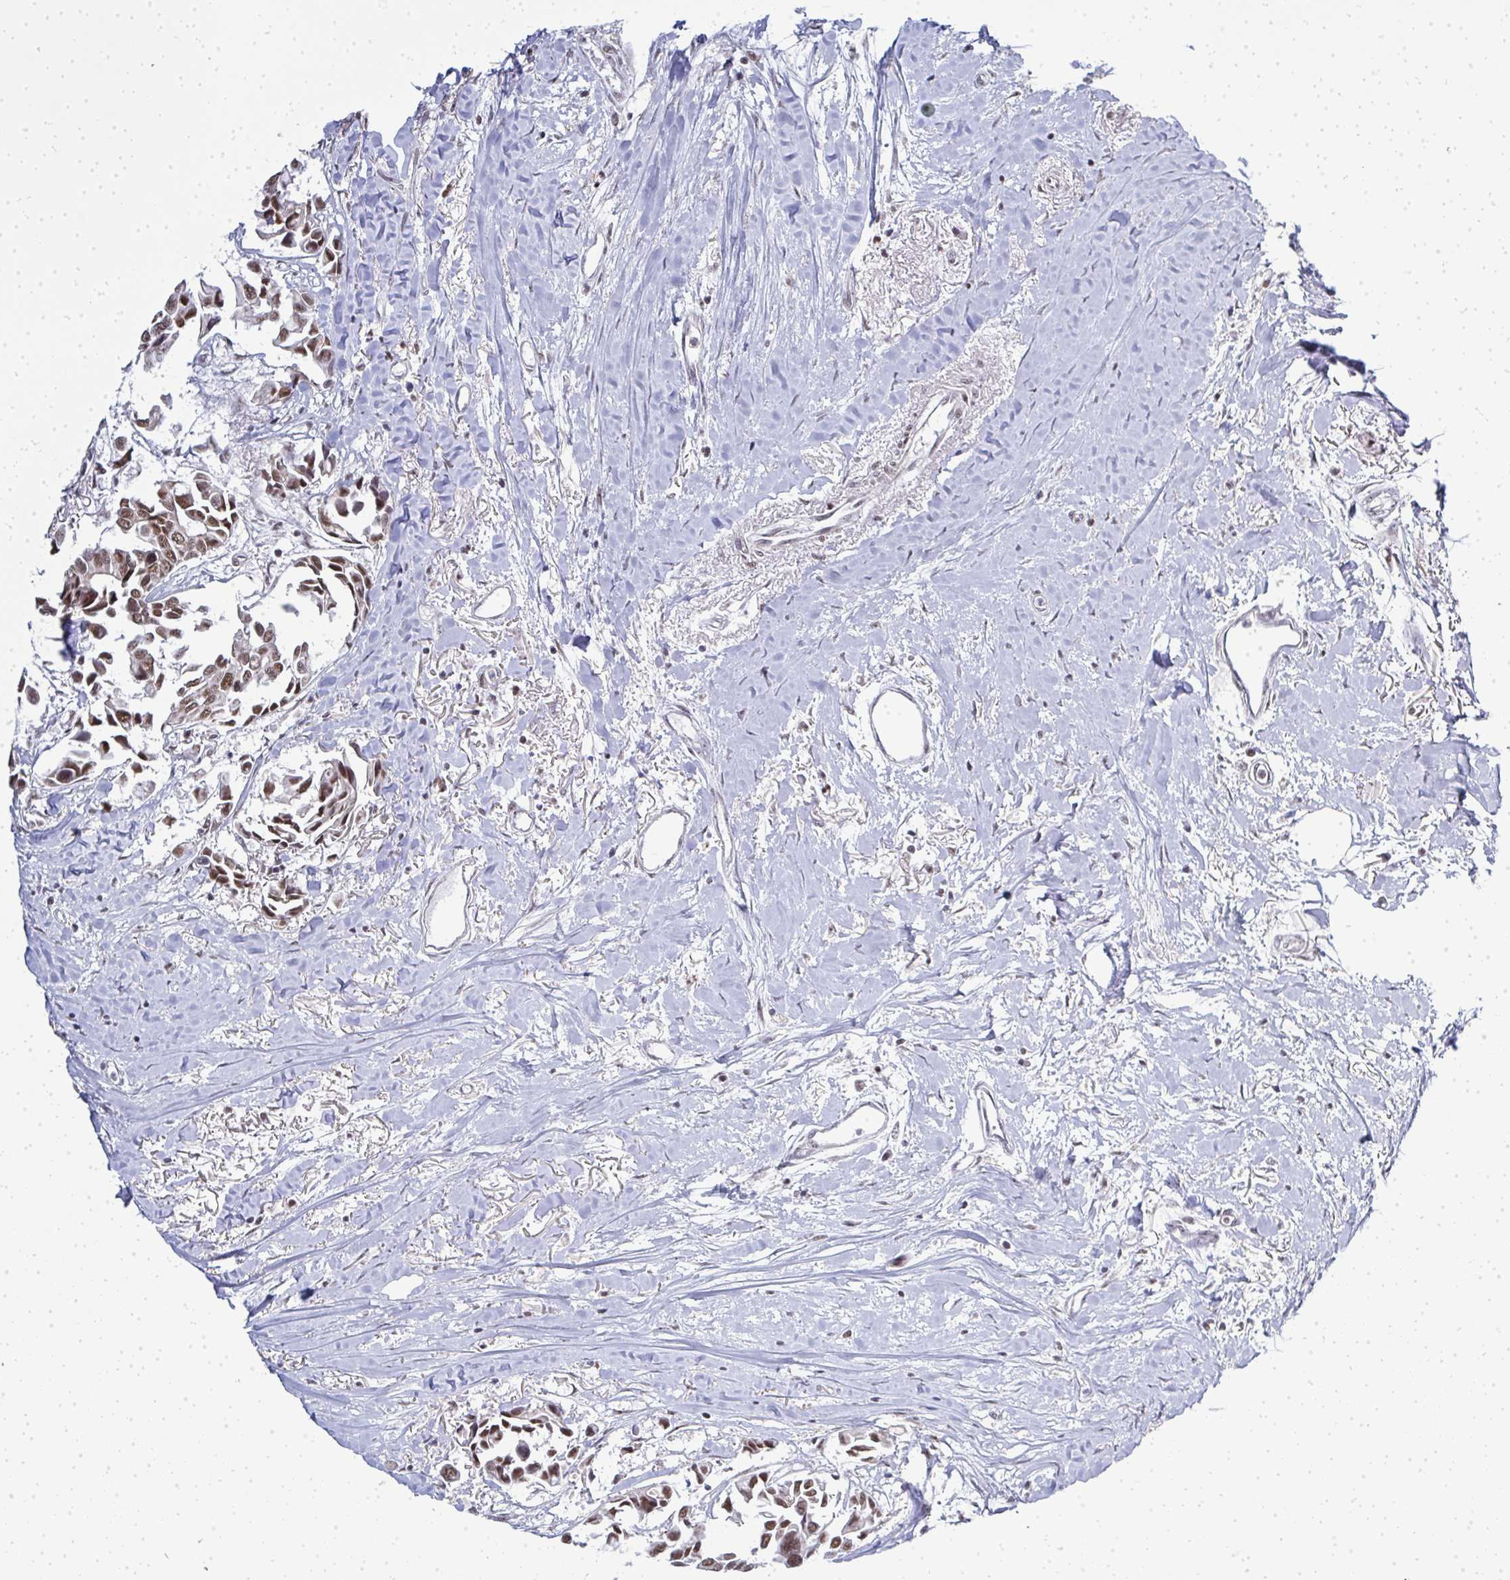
{"staining": {"intensity": "moderate", "quantity": ">75%", "location": "nuclear"}, "tissue": "breast cancer", "cell_type": "Tumor cells", "image_type": "cancer", "snomed": [{"axis": "morphology", "description": "Duct carcinoma"}, {"axis": "topography", "description": "Breast"}], "caption": "Approximately >75% of tumor cells in breast invasive ductal carcinoma exhibit moderate nuclear protein positivity as visualized by brown immunohistochemical staining.", "gene": "SIRT7", "patient": {"sex": "female", "age": 54}}